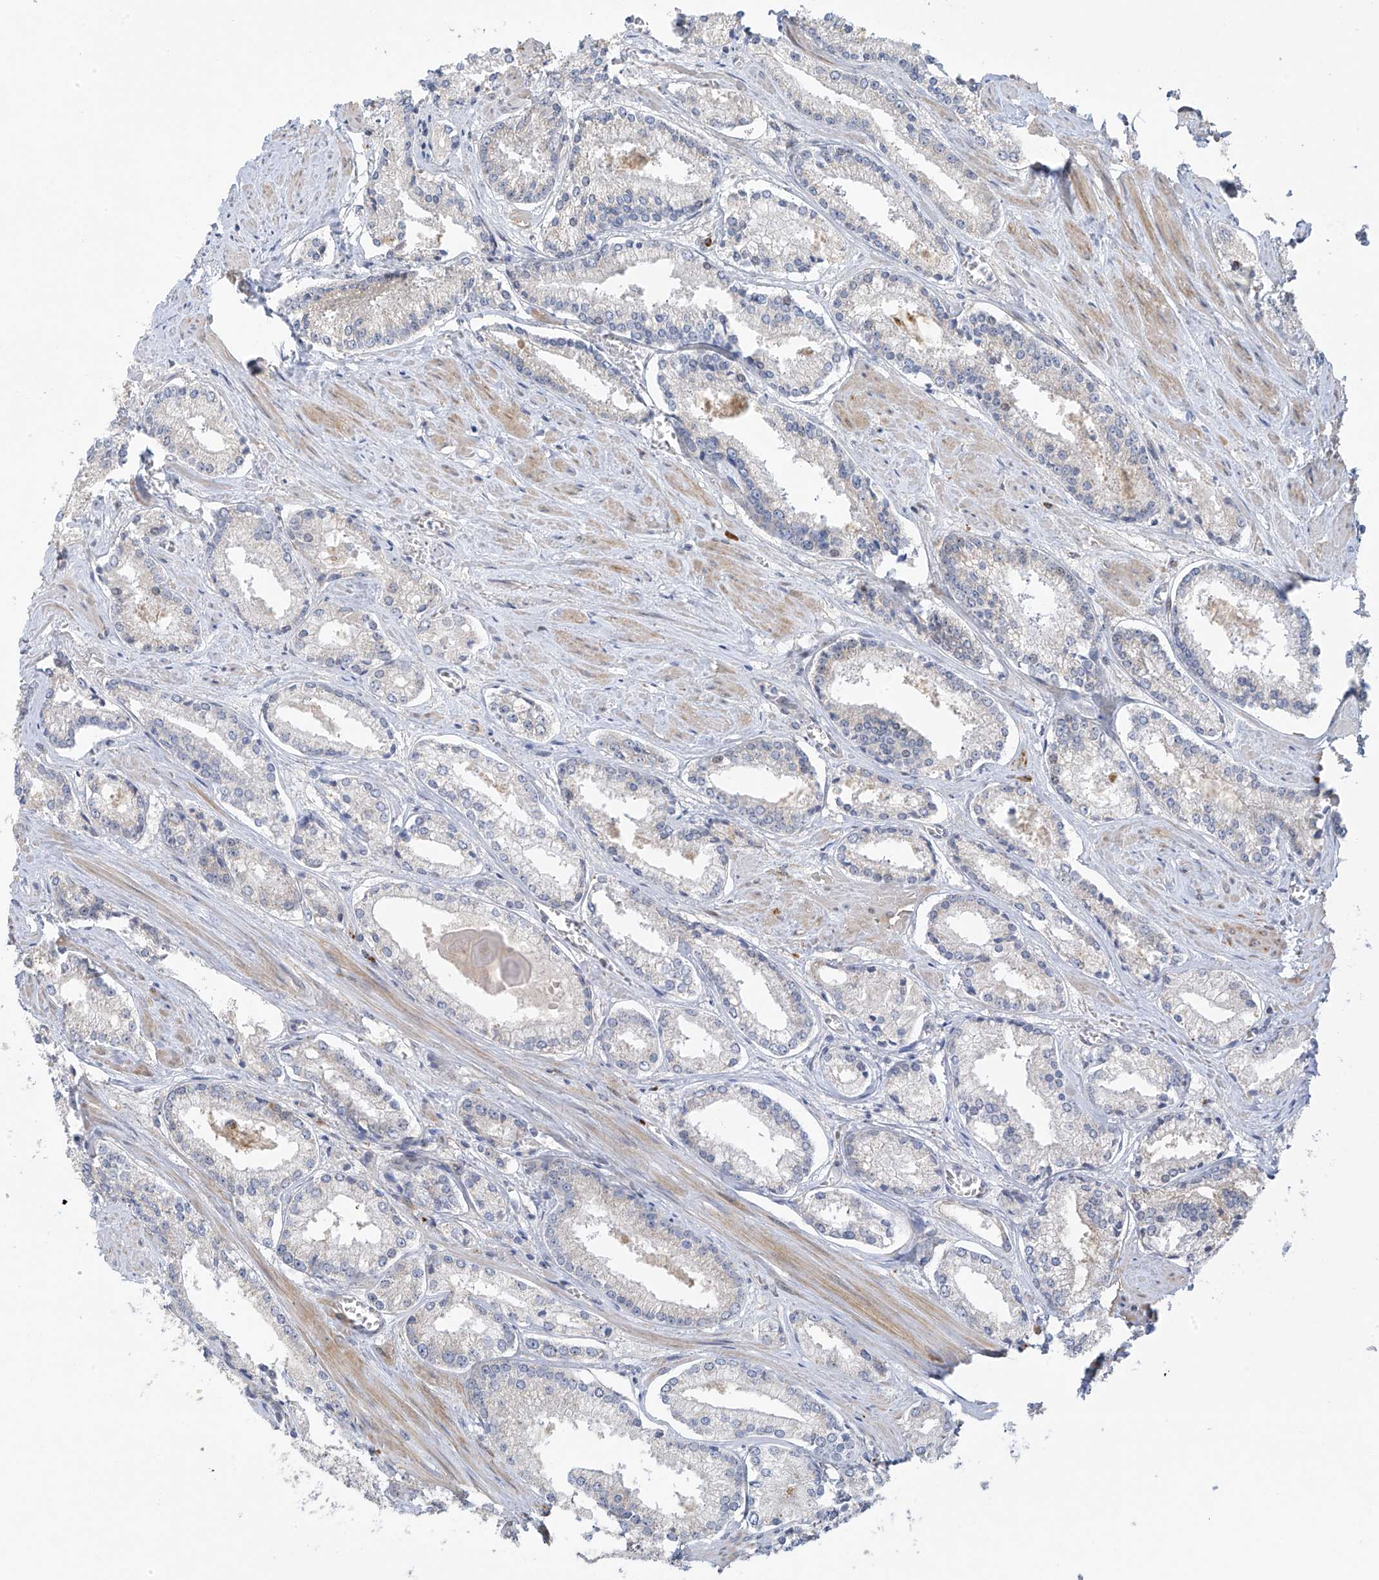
{"staining": {"intensity": "negative", "quantity": "none", "location": "none"}, "tissue": "prostate cancer", "cell_type": "Tumor cells", "image_type": "cancer", "snomed": [{"axis": "morphology", "description": "Adenocarcinoma, Low grade"}, {"axis": "topography", "description": "Prostate"}], "caption": "The immunohistochemistry (IHC) histopathology image has no significant staining in tumor cells of adenocarcinoma (low-grade) (prostate) tissue. (DAB immunohistochemistry (IHC) with hematoxylin counter stain).", "gene": "ZNF641", "patient": {"sex": "male", "age": 54}}